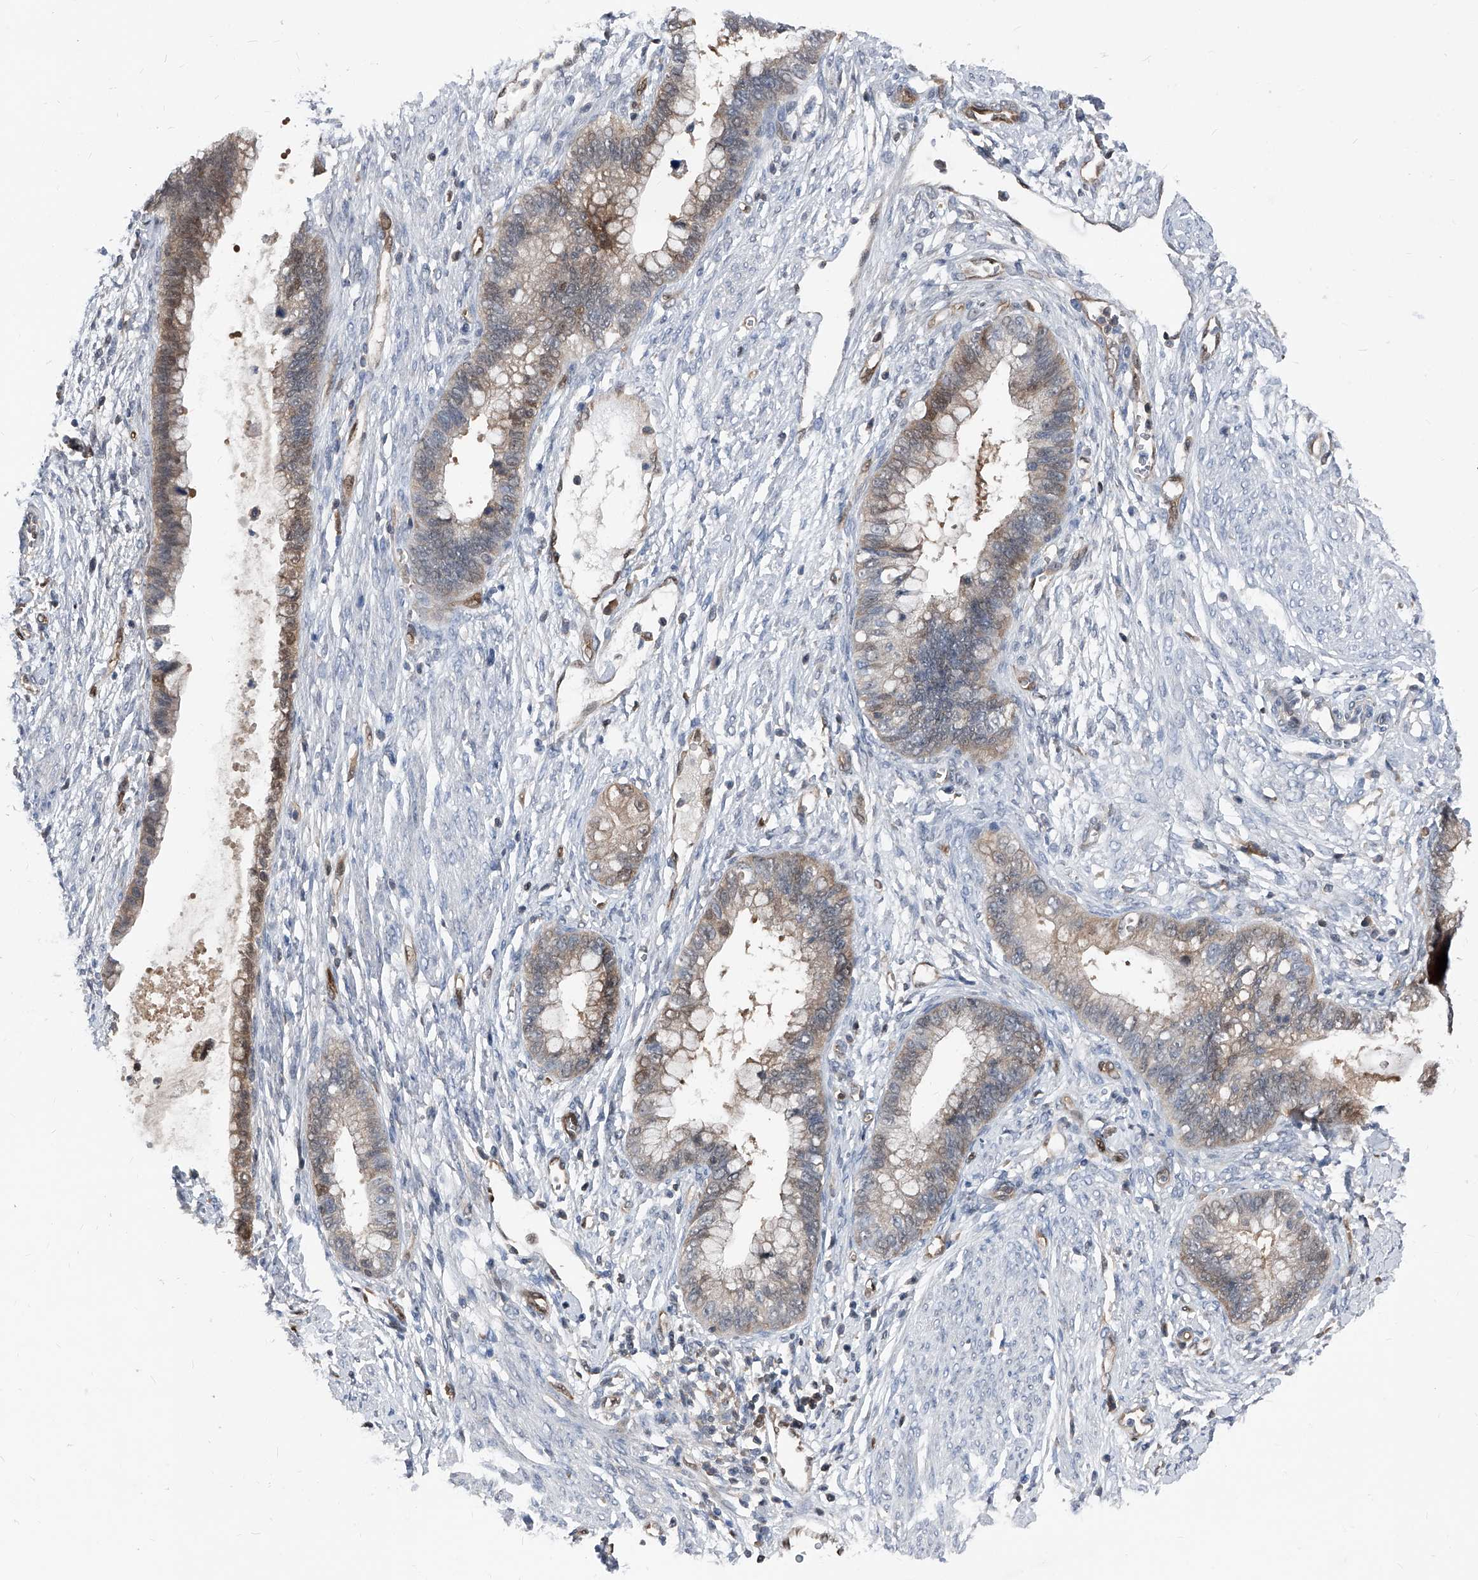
{"staining": {"intensity": "weak", "quantity": "25%-75%", "location": "cytoplasmic/membranous,nuclear"}, "tissue": "cervical cancer", "cell_type": "Tumor cells", "image_type": "cancer", "snomed": [{"axis": "morphology", "description": "Adenocarcinoma, NOS"}, {"axis": "topography", "description": "Cervix"}], "caption": "A low amount of weak cytoplasmic/membranous and nuclear staining is present in about 25%-75% of tumor cells in cervical adenocarcinoma tissue.", "gene": "MAP2K6", "patient": {"sex": "female", "age": 44}}